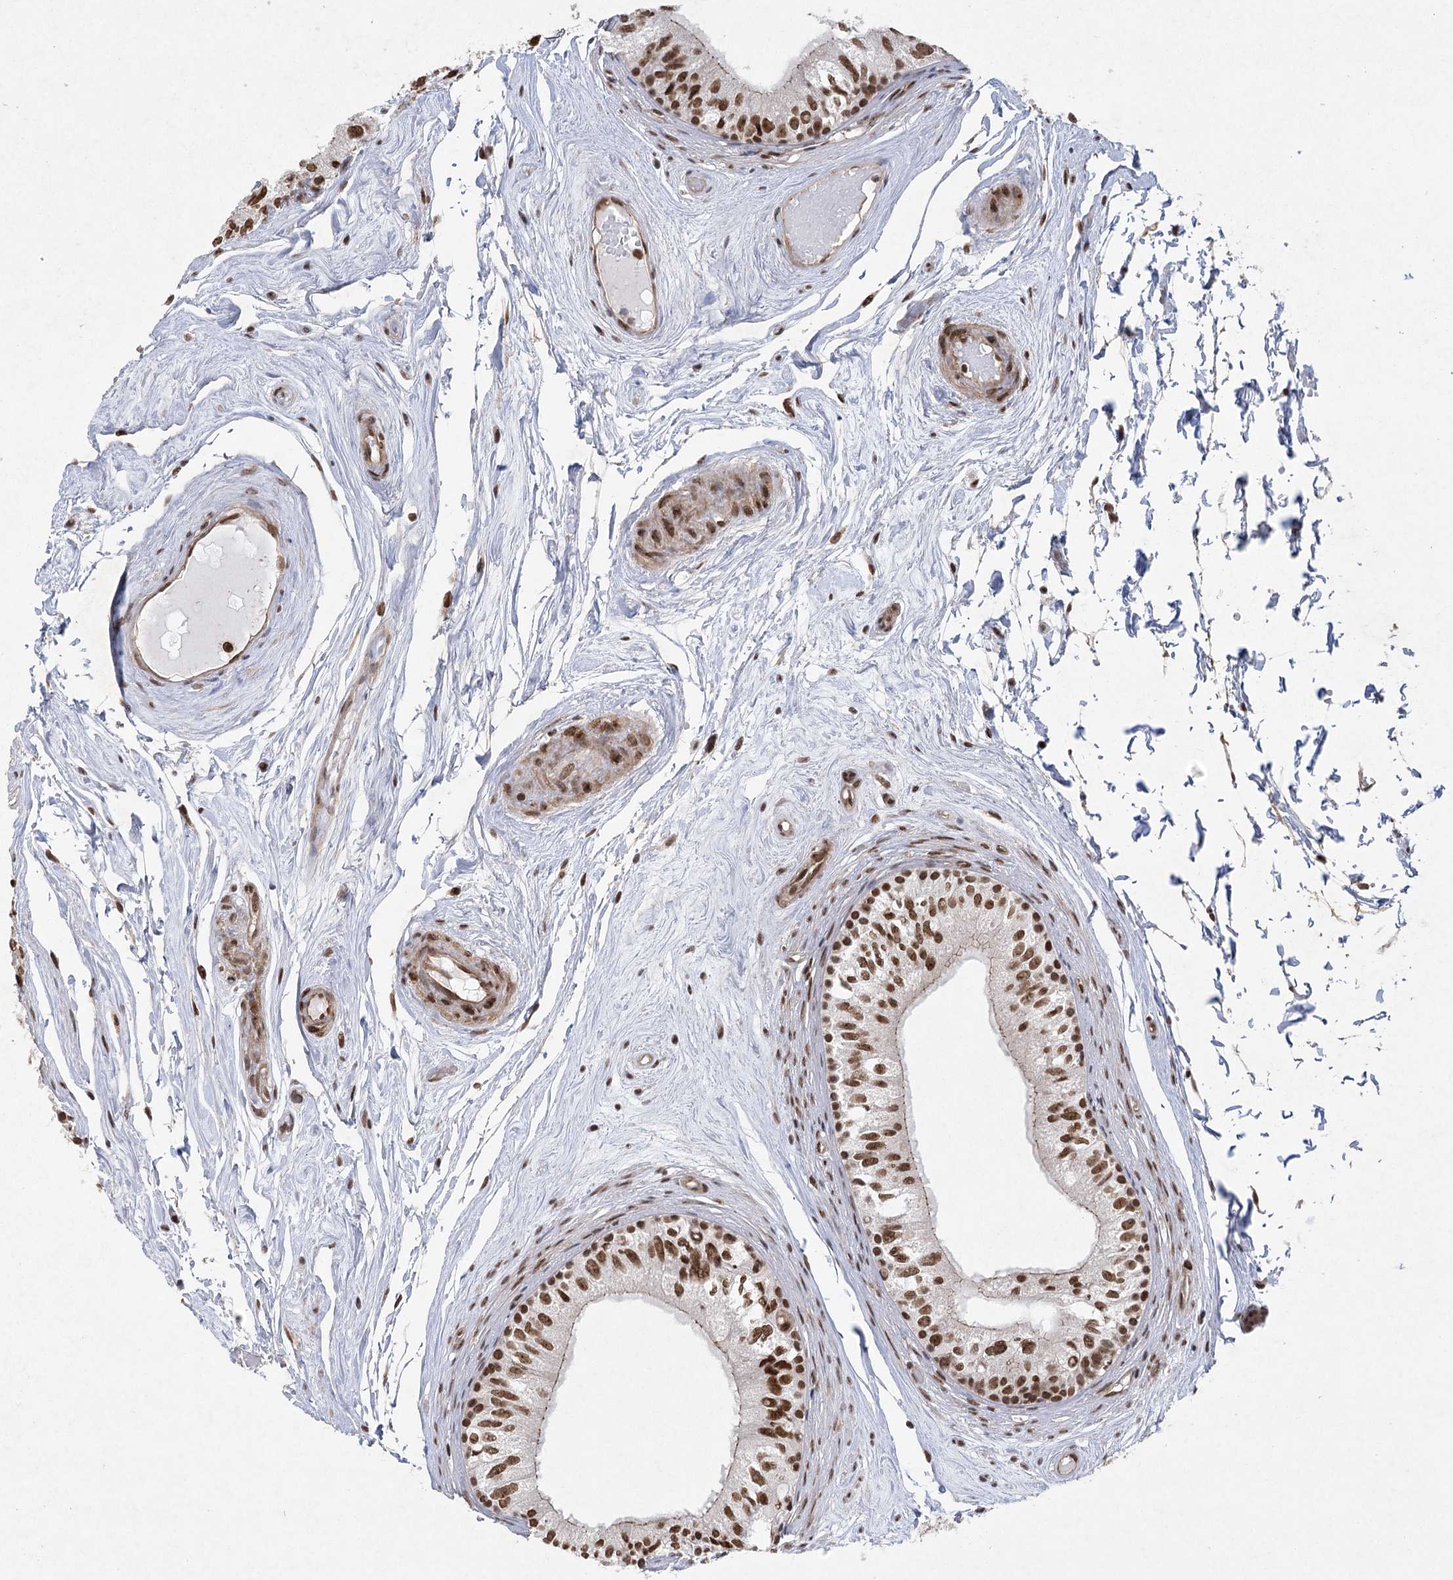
{"staining": {"intensity": "strong", "quantity": ">75%", "location": "cytoplasmic/membranous,nuclear"}, "tissue": "epididymis", "cell_type": "Glandular cells", "image_type": "normal", "snomed": [{"axis": "morphology", "description": "Normal tissue, NOS"}, {"axis": "topography", "description": "Epididymis"}], "caption": "Epididymis stained with IHC shows strong cytoplasmic/membranous,nuclear expression in approximately >75% of glandular cells. (Stains: DAB in brown, nuclei in blue, Microscopy: brightfield microscopy at high magnification).", "gene": "ZCCHC8", "patient": {"sex": "male", "age": 79}}